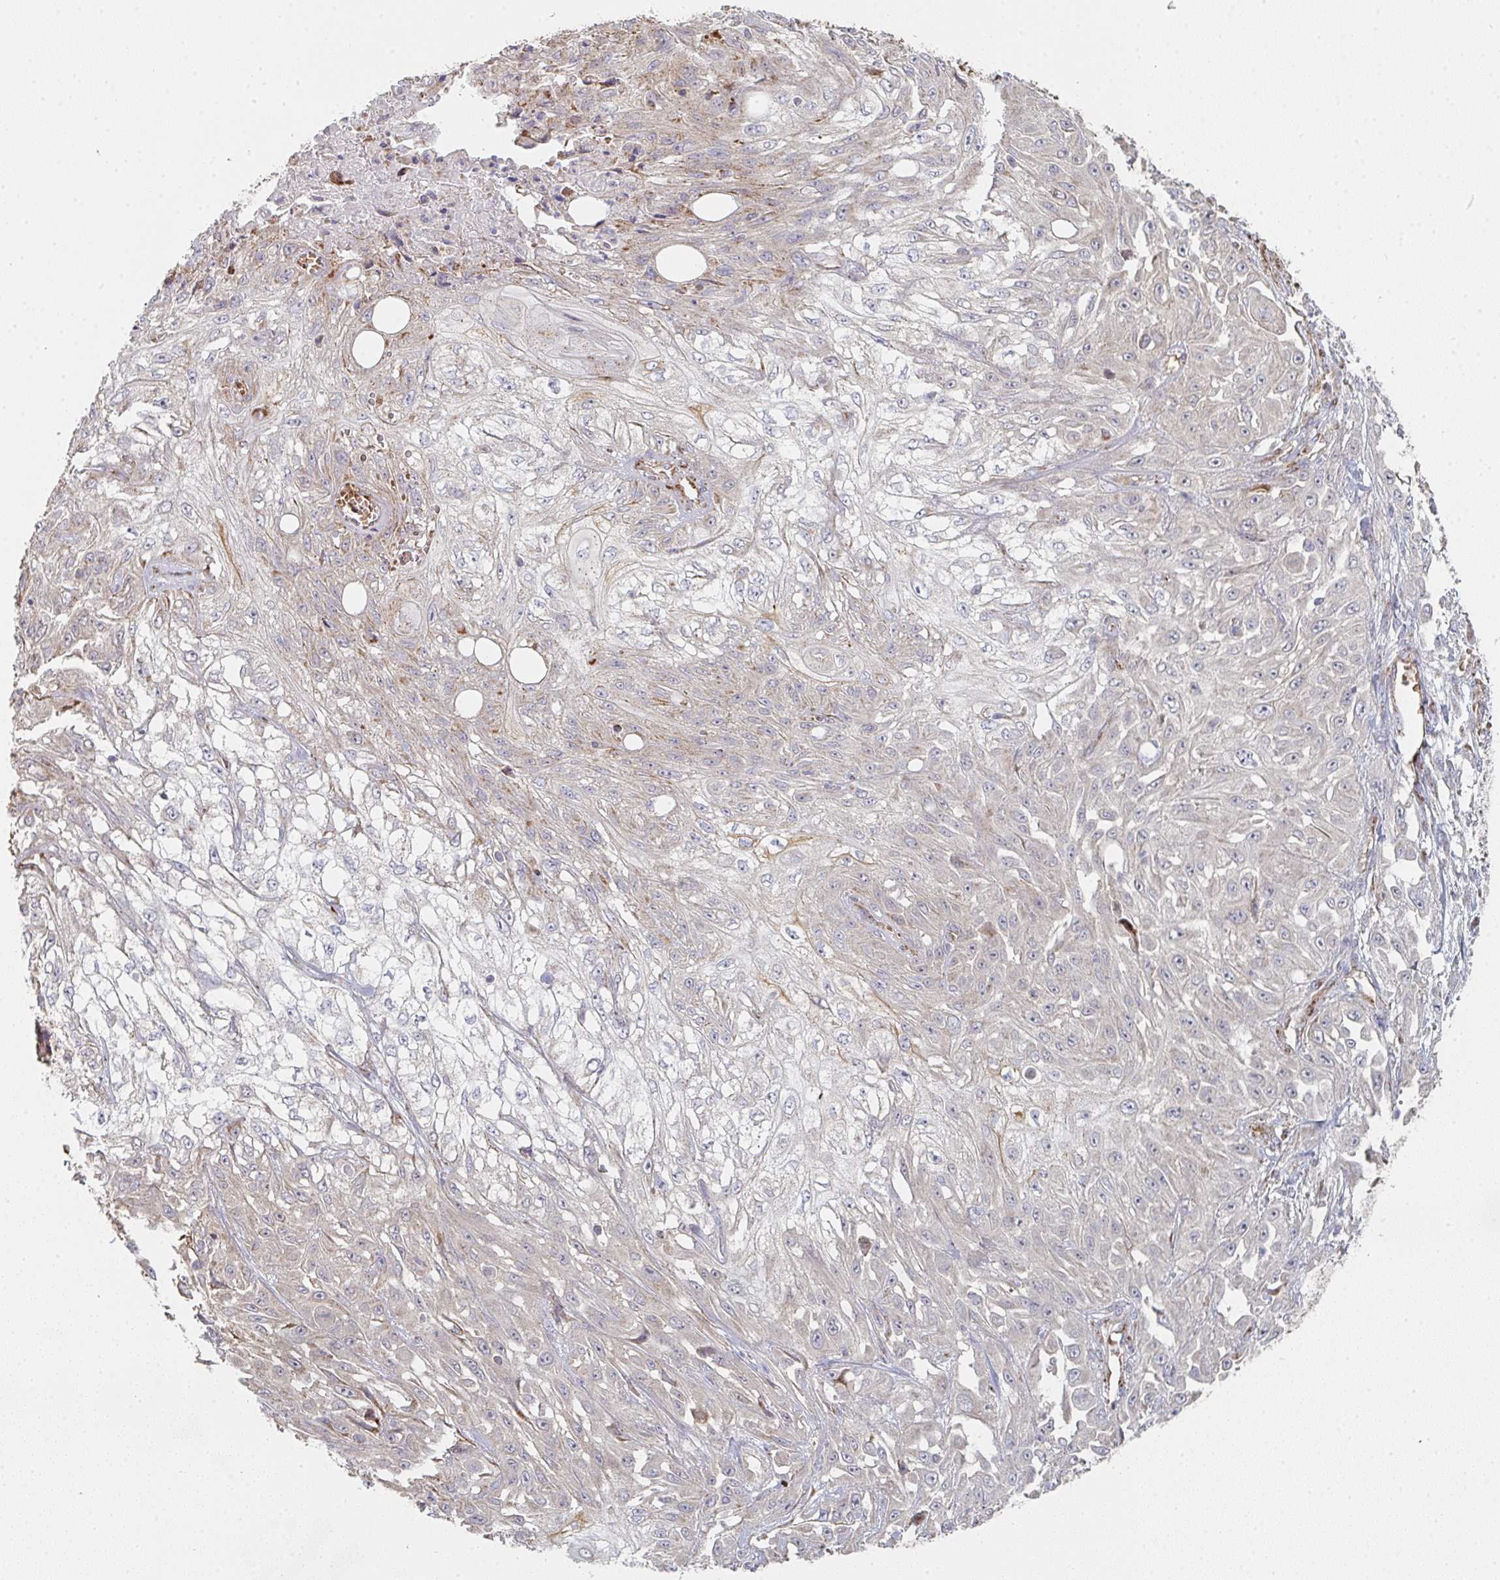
{"staining": {"intensity": "weak", "quantity": "<25%", "location": "cytoplasmic/membranous"}, "tissue": "skin cancer", "cell_type": "Tumor cells", "image_type": "cancer", "snomed": [{"axis": "morphology", "description": "Squamous cell carcinoma, NOS"}, {"axis": "morphology", "description": "Squamous cell carcinoma, metastatic, NOS"}, {"axis": "topography", "description": "Skin"}, {"axis": "topography", "description": "Lymph node"}], "caption": "Human skin squamous cell carcinoma stained for a protein using immunohistochemistry displays no staining in tumor cells.", "gene": "ZNF526", "patient": {"sex": "male", "age": 75}}